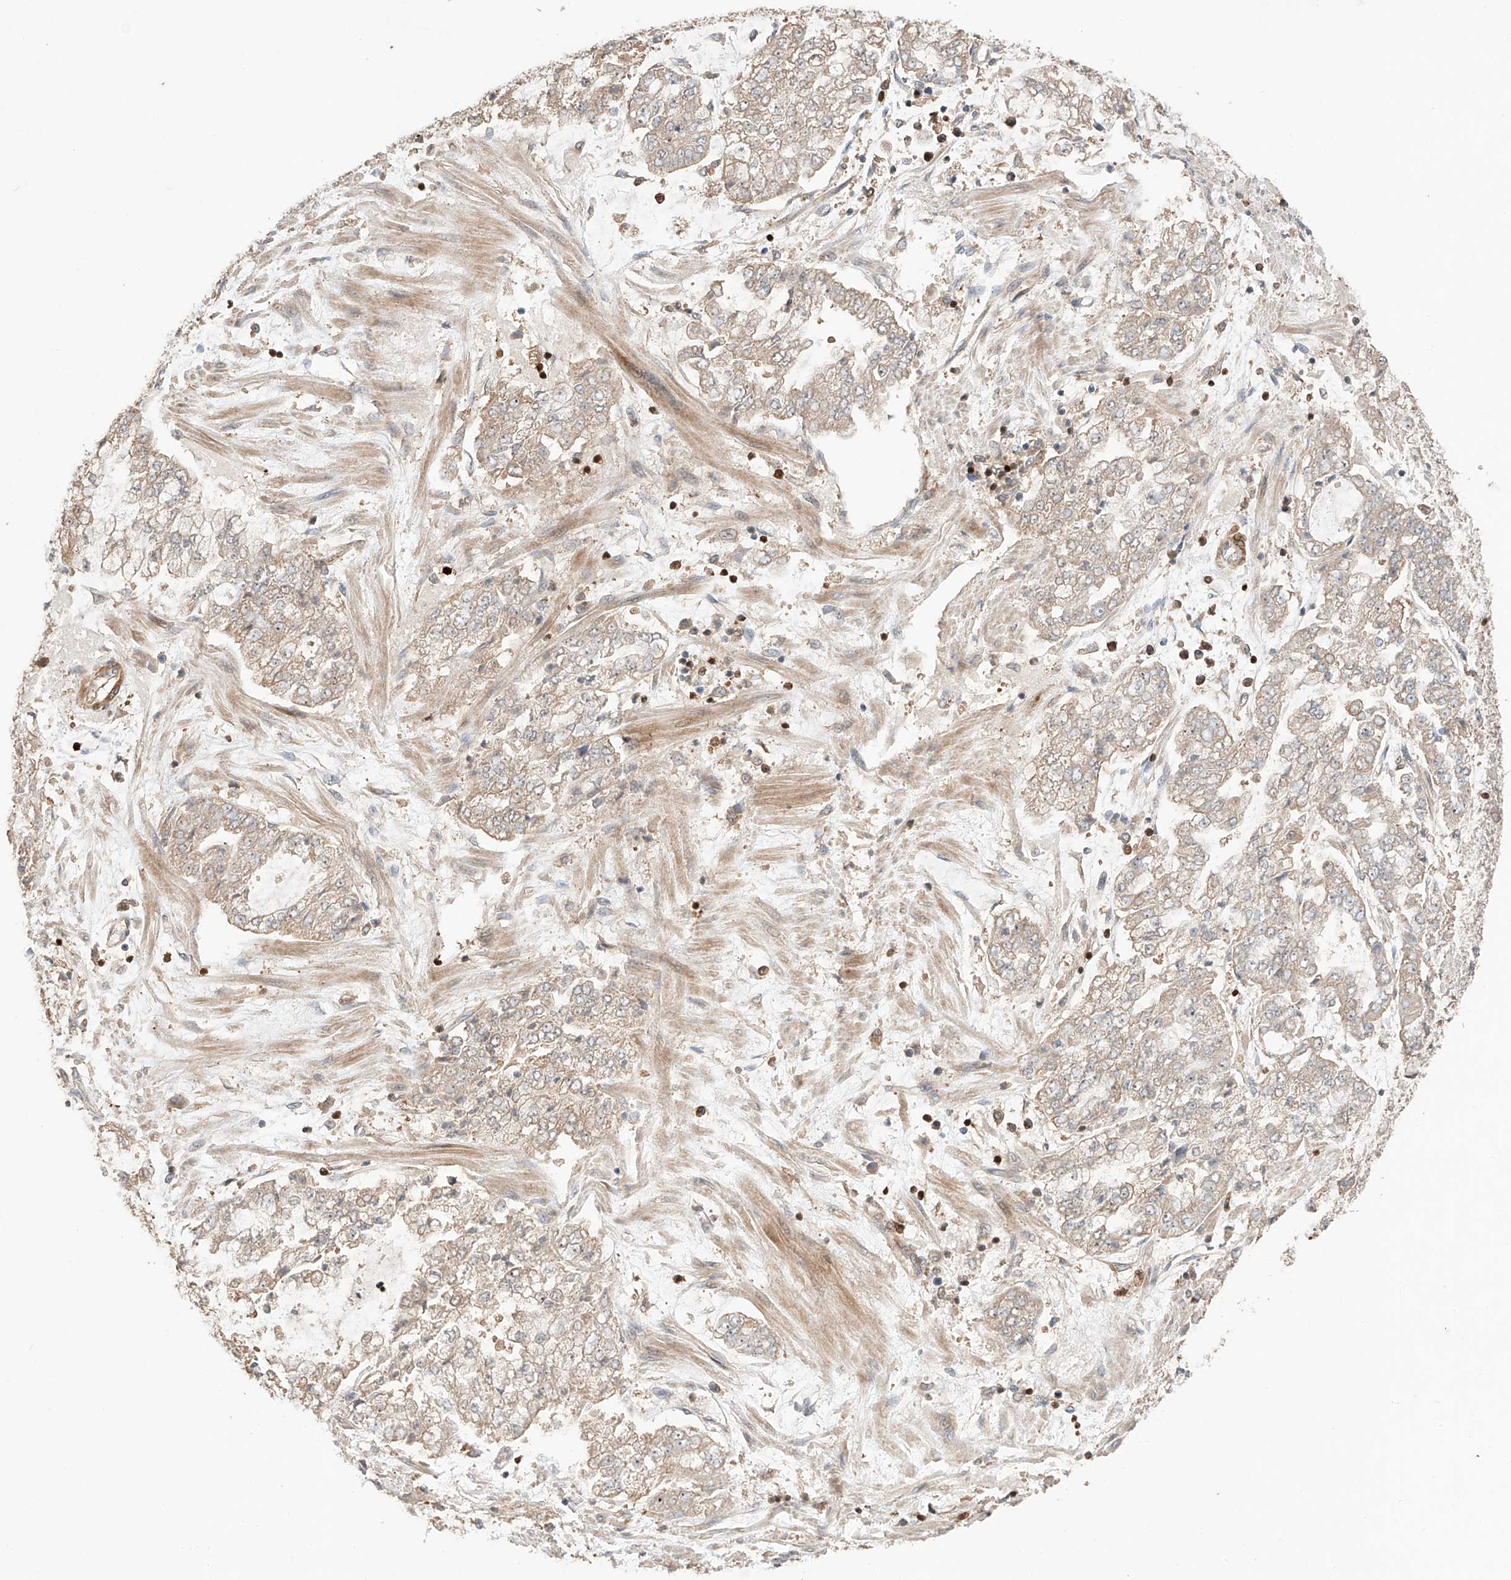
{"staining": {"intensity": "weak", "quantity": "<25%", "location": "cytoplasmic/membranous"}, "tissue": "stomach cancer", "cell_type": "Tumor cells", "image_type": "cancer", "snomed": [{"axis": "morphology", "description": "Adenocarcinoma, NOS"}, {"axis": "topography", "description": "Stomach"}], "caption": "Tumor cells are negative for protein expression in human stomach adenocarcinoma.", "gene": "IGSF22", "patient": {"sex": "male", "age": 76}}